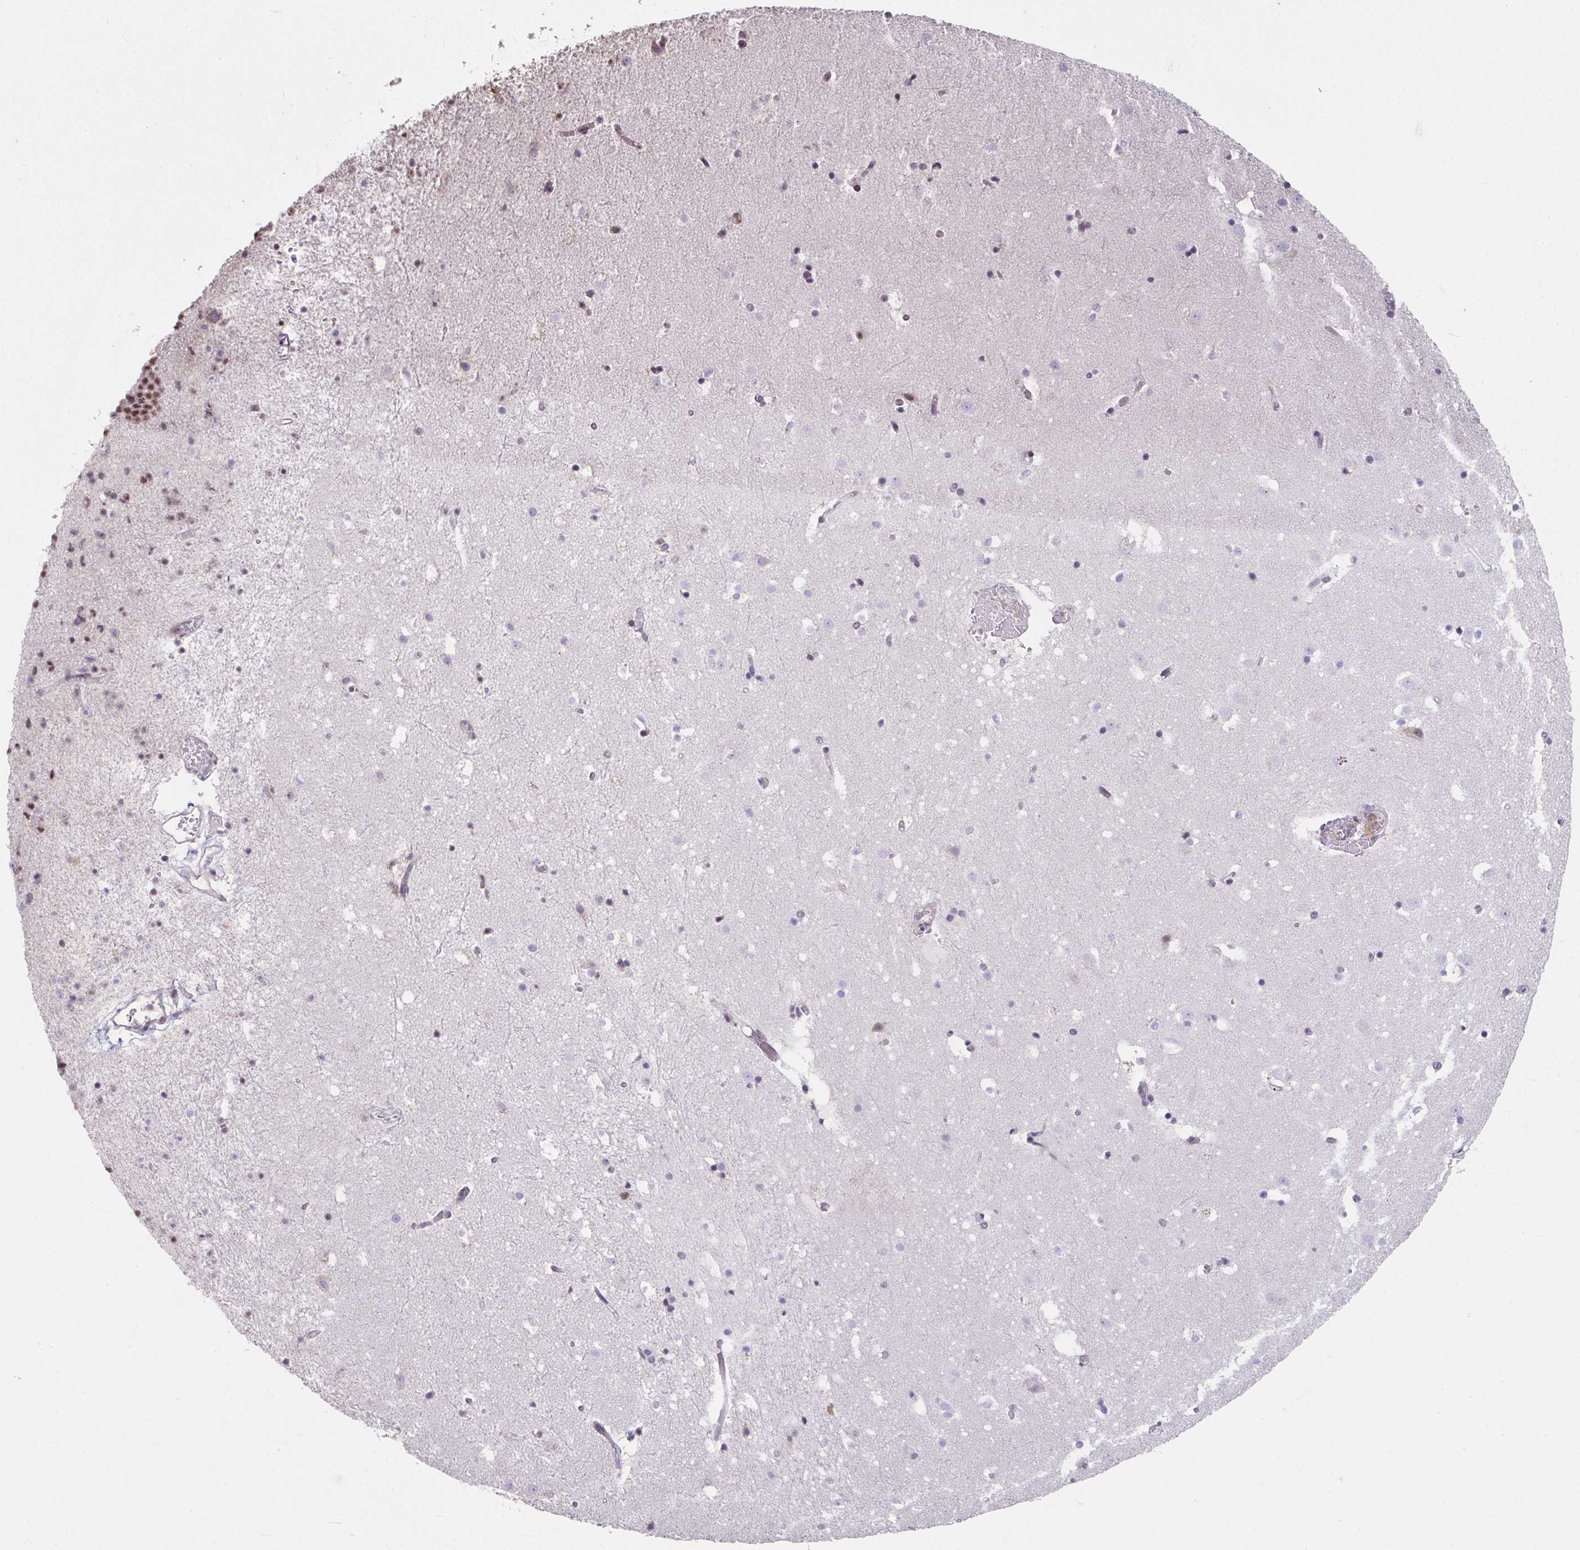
{"staining": {"intensity": "negative", "quantity": "none", "location": "none"}, "tissue": "caudate", "cell_type": "Glial cells", "image_type": "normal", "snomed": [{"axis": "morphology", "description": "Normal tissue, NOS"}, {"axis": "topography", "description": "Lateral ventricle wall"}], "caption": "Immunohistochemistry (IHC) micrograph of normal caudate stained for a protein (brown), which demonstrates no expression in glial cells. (Stains: DAB immunohistochemistry with hematoxylin counter stain, Microscopy: brightfield microscopy at high magnification).", "gene": "RBBP6", "patient": {"sex": "male", "age": 37}}